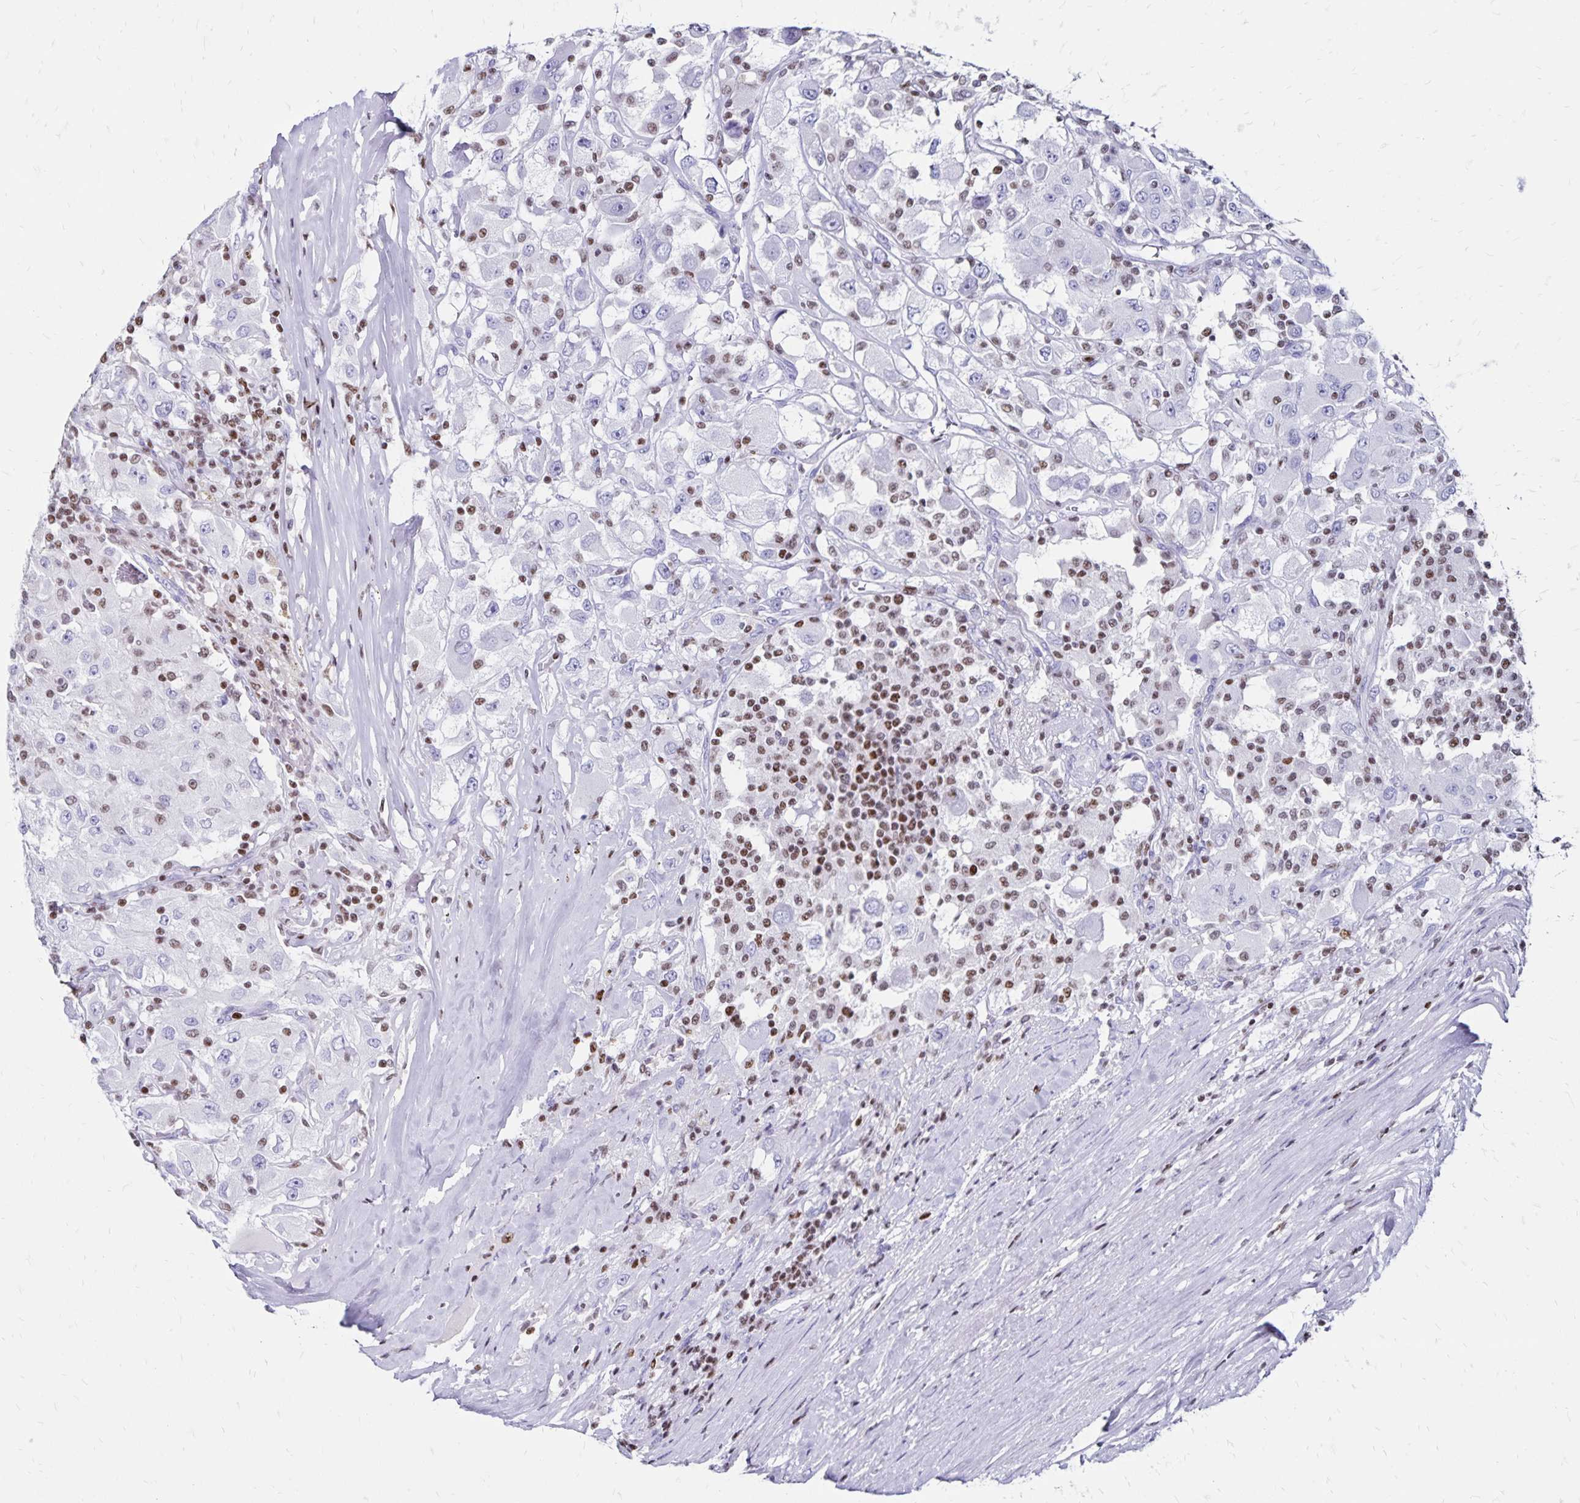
{"staining": {"intensity": "negative", "quantity": "none", "location": "none"}, "tissue": "renal cancer", "cell_type": "Tumor cells", "image_type": "cancer", "snomed": [{"axis": "morphology", "description": "Adenocarcinoma, NOS"}, {"axis": "topography", "description": "Kidney"}], "caption": "Tumor cells show no significant expression in adenocarcinoma (renal). (Immunohistochemistry (ihc), brightfield microscopy, high magnification).", "gene": "IKZF1", "patient": {"sex": "female", "age": 67}}